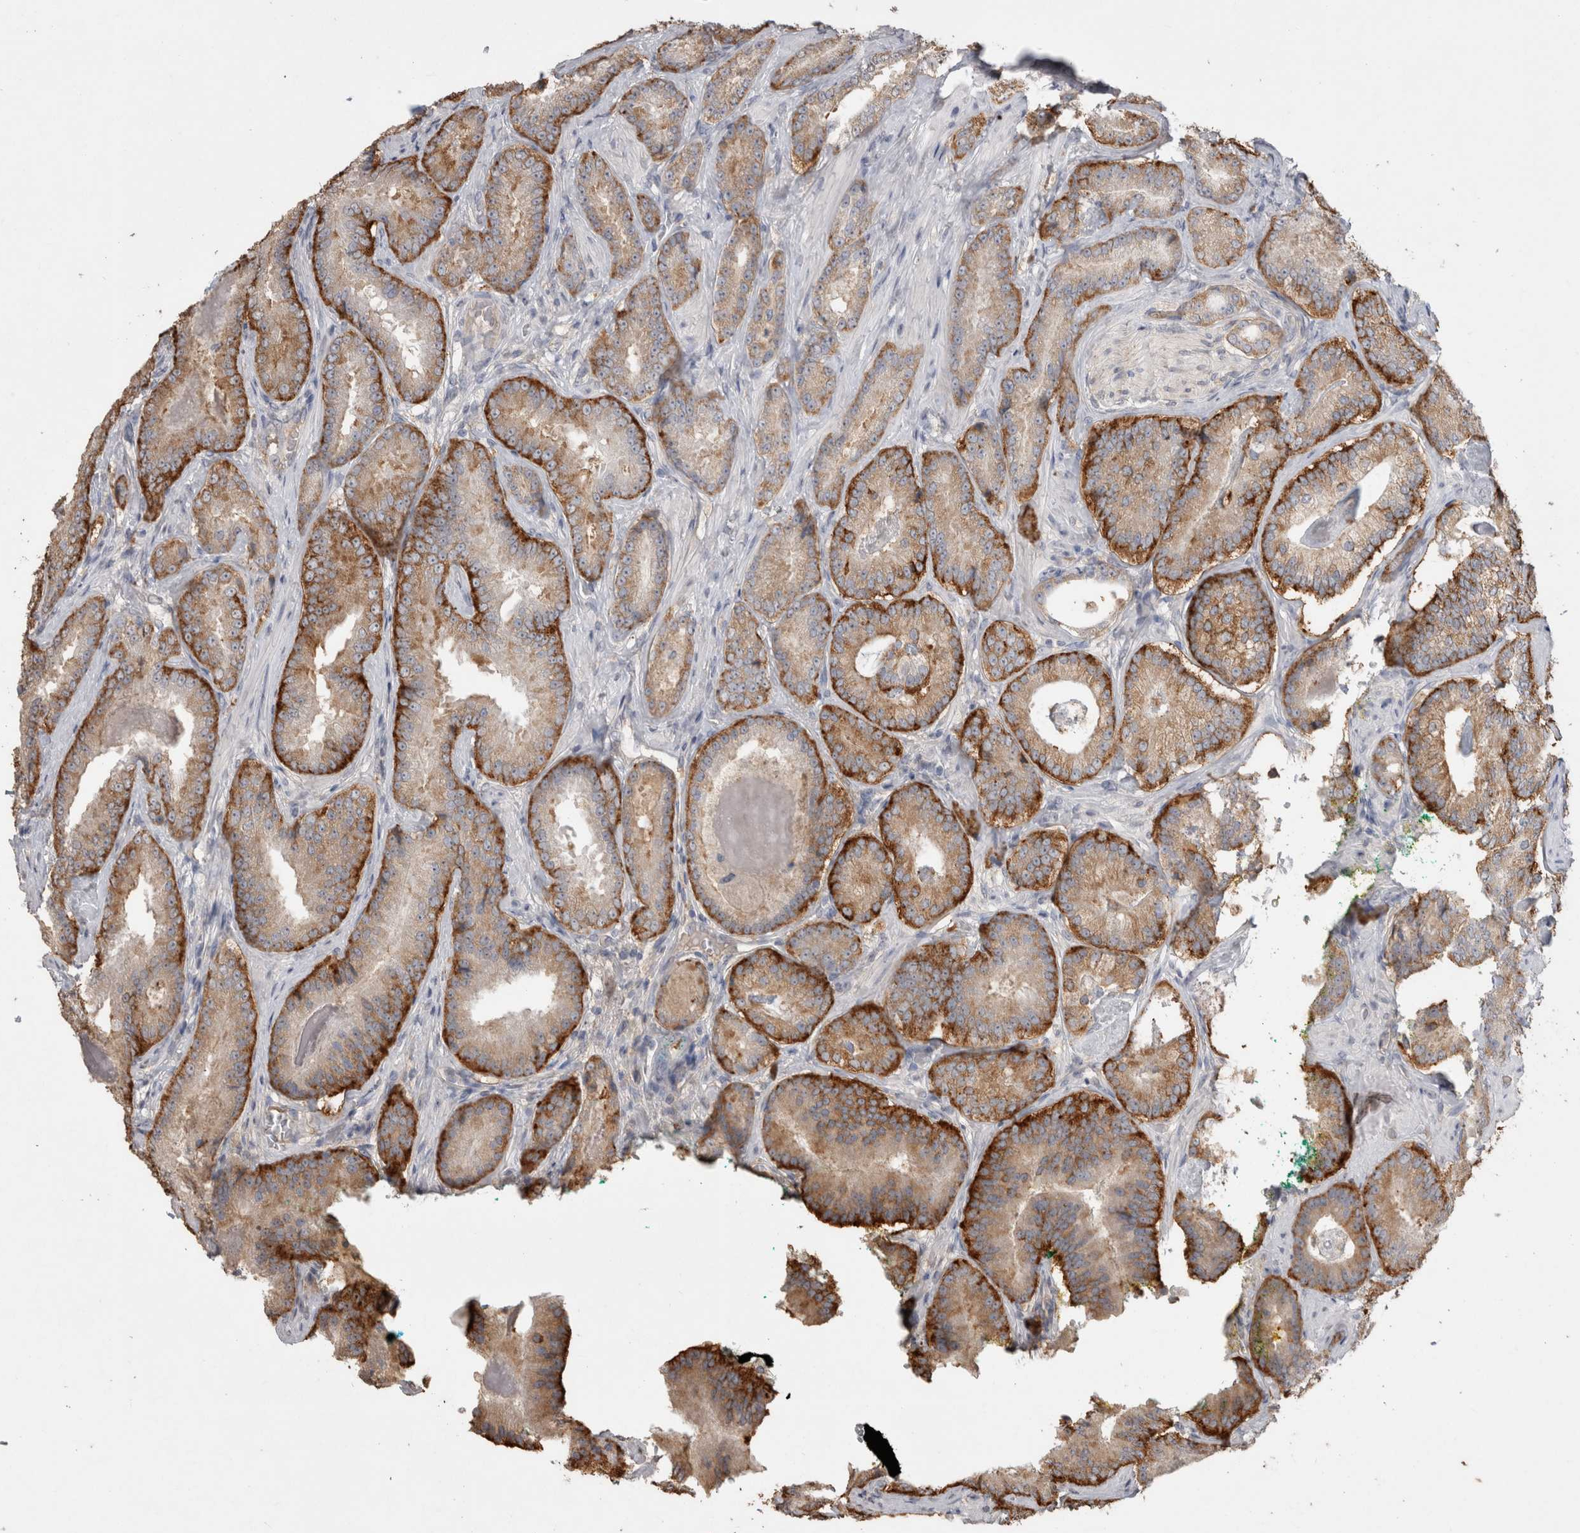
{"staining": {"intensity": "strong", "quantity": ">75%", "location": "cytoplasmic/membranous"}, "tissue": "prostate cancer", "cell_type": "Tumor cells", "image_type": "cancer", "snomed": [{"axis": "morphology", "description": "Adenocarcinoma, Low grade"}, {"axis": "topography", "description": "Prostate"}], "caption": "Prostate cancer (low-grade adenocarcinoma) stained with a protein marker displays strong staining in tumor cells.", "gene": "NAALADL2", "patient": {"sex": "male", "age": 51}}